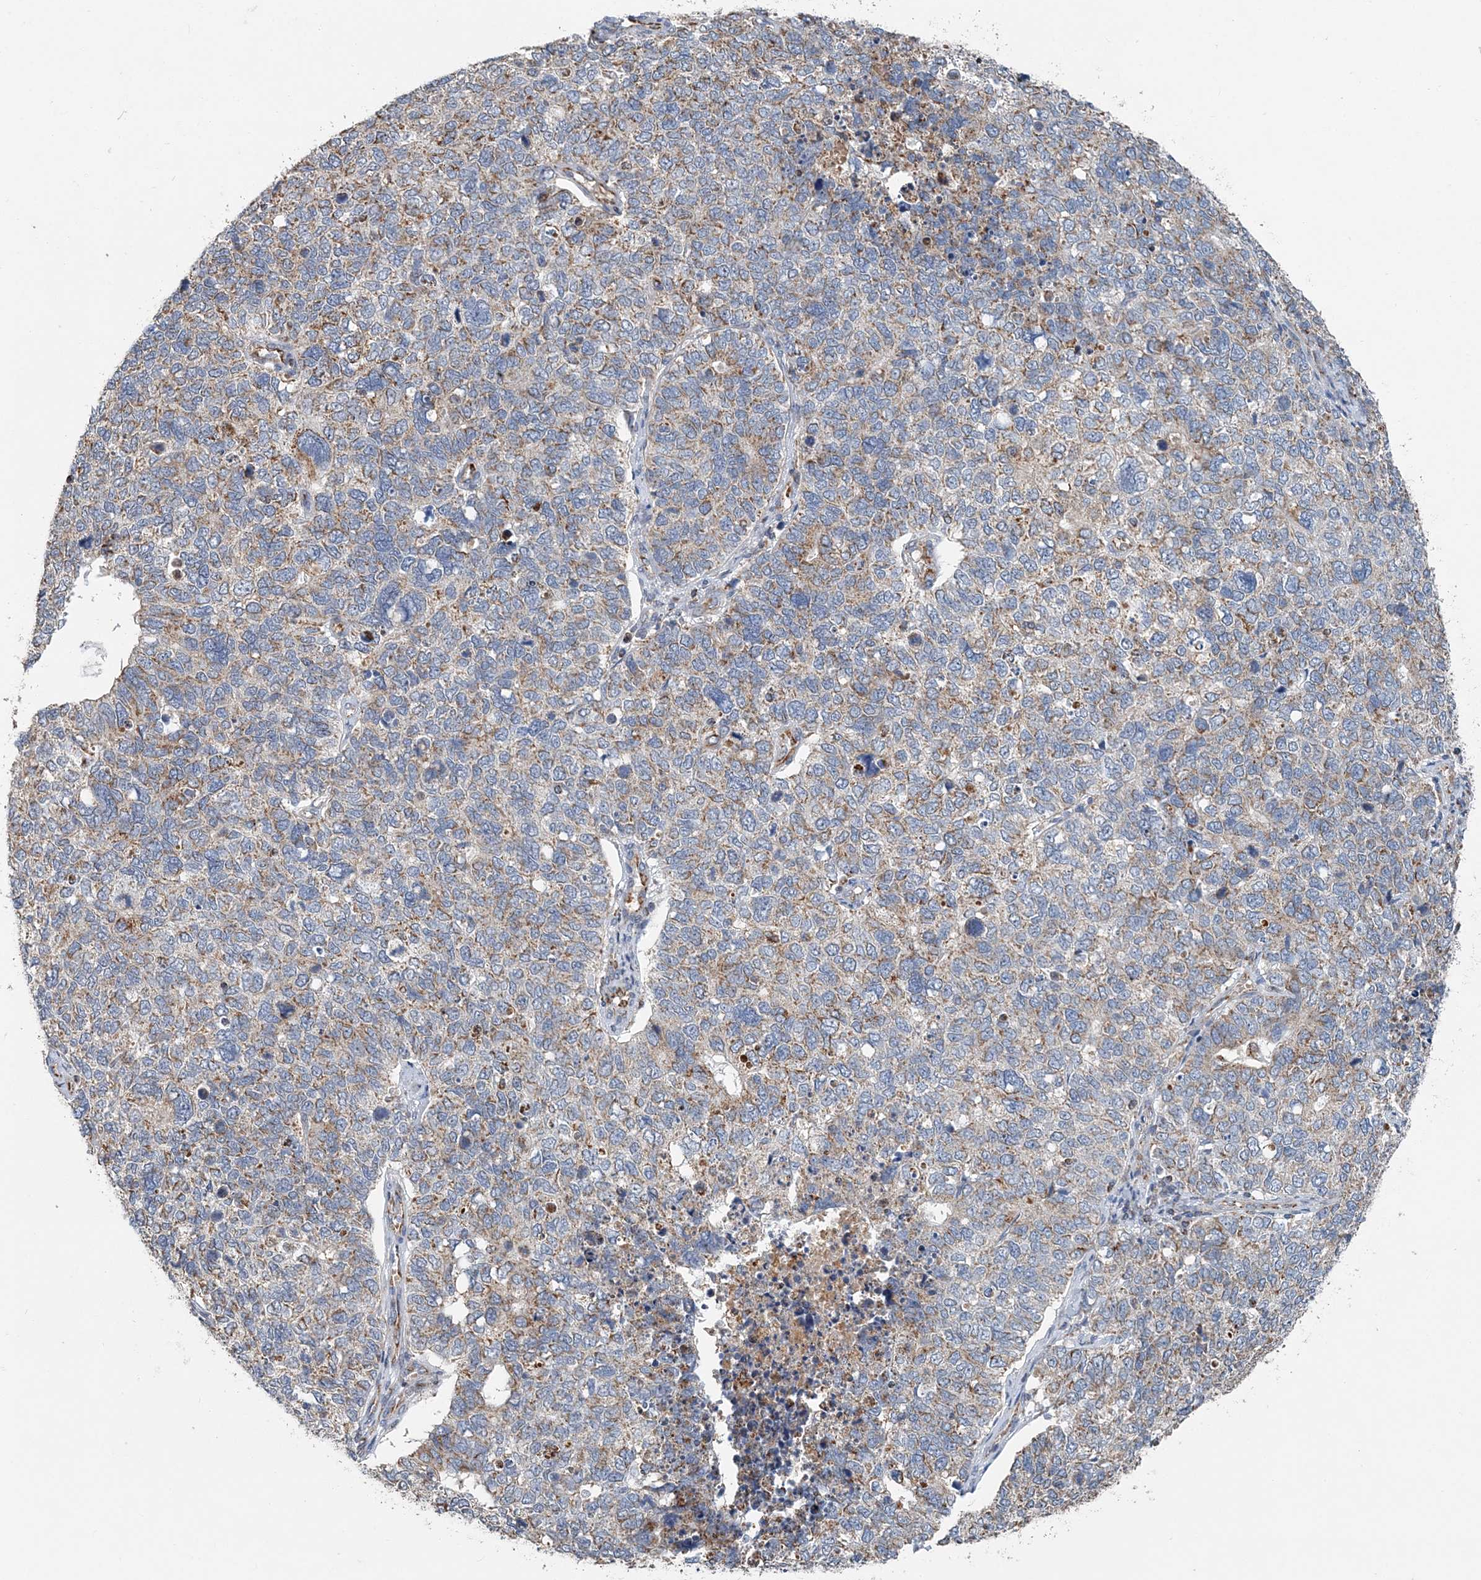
{"staining": {"intensity": "weak", "quantity": ">75%", "location": "cytoplasmic/membranous"}, "tissue": "cervical cancer", "cell_type": "Tumor cells", "image_type": "cancer", "snomed": [{"axis": "morphology", "description": "Squamous cell carcinoma, NOS"}, {"axis": "topography", "description": "Cervix"}], "caption": "IHC (DAB) staining of cervical cancer demonstrates weak cytoplasmic/membranous protein staining in approximately >75% of tumor cells.", "gene": "SPRY2", "patient": {"sex": "female", "age": 63}}